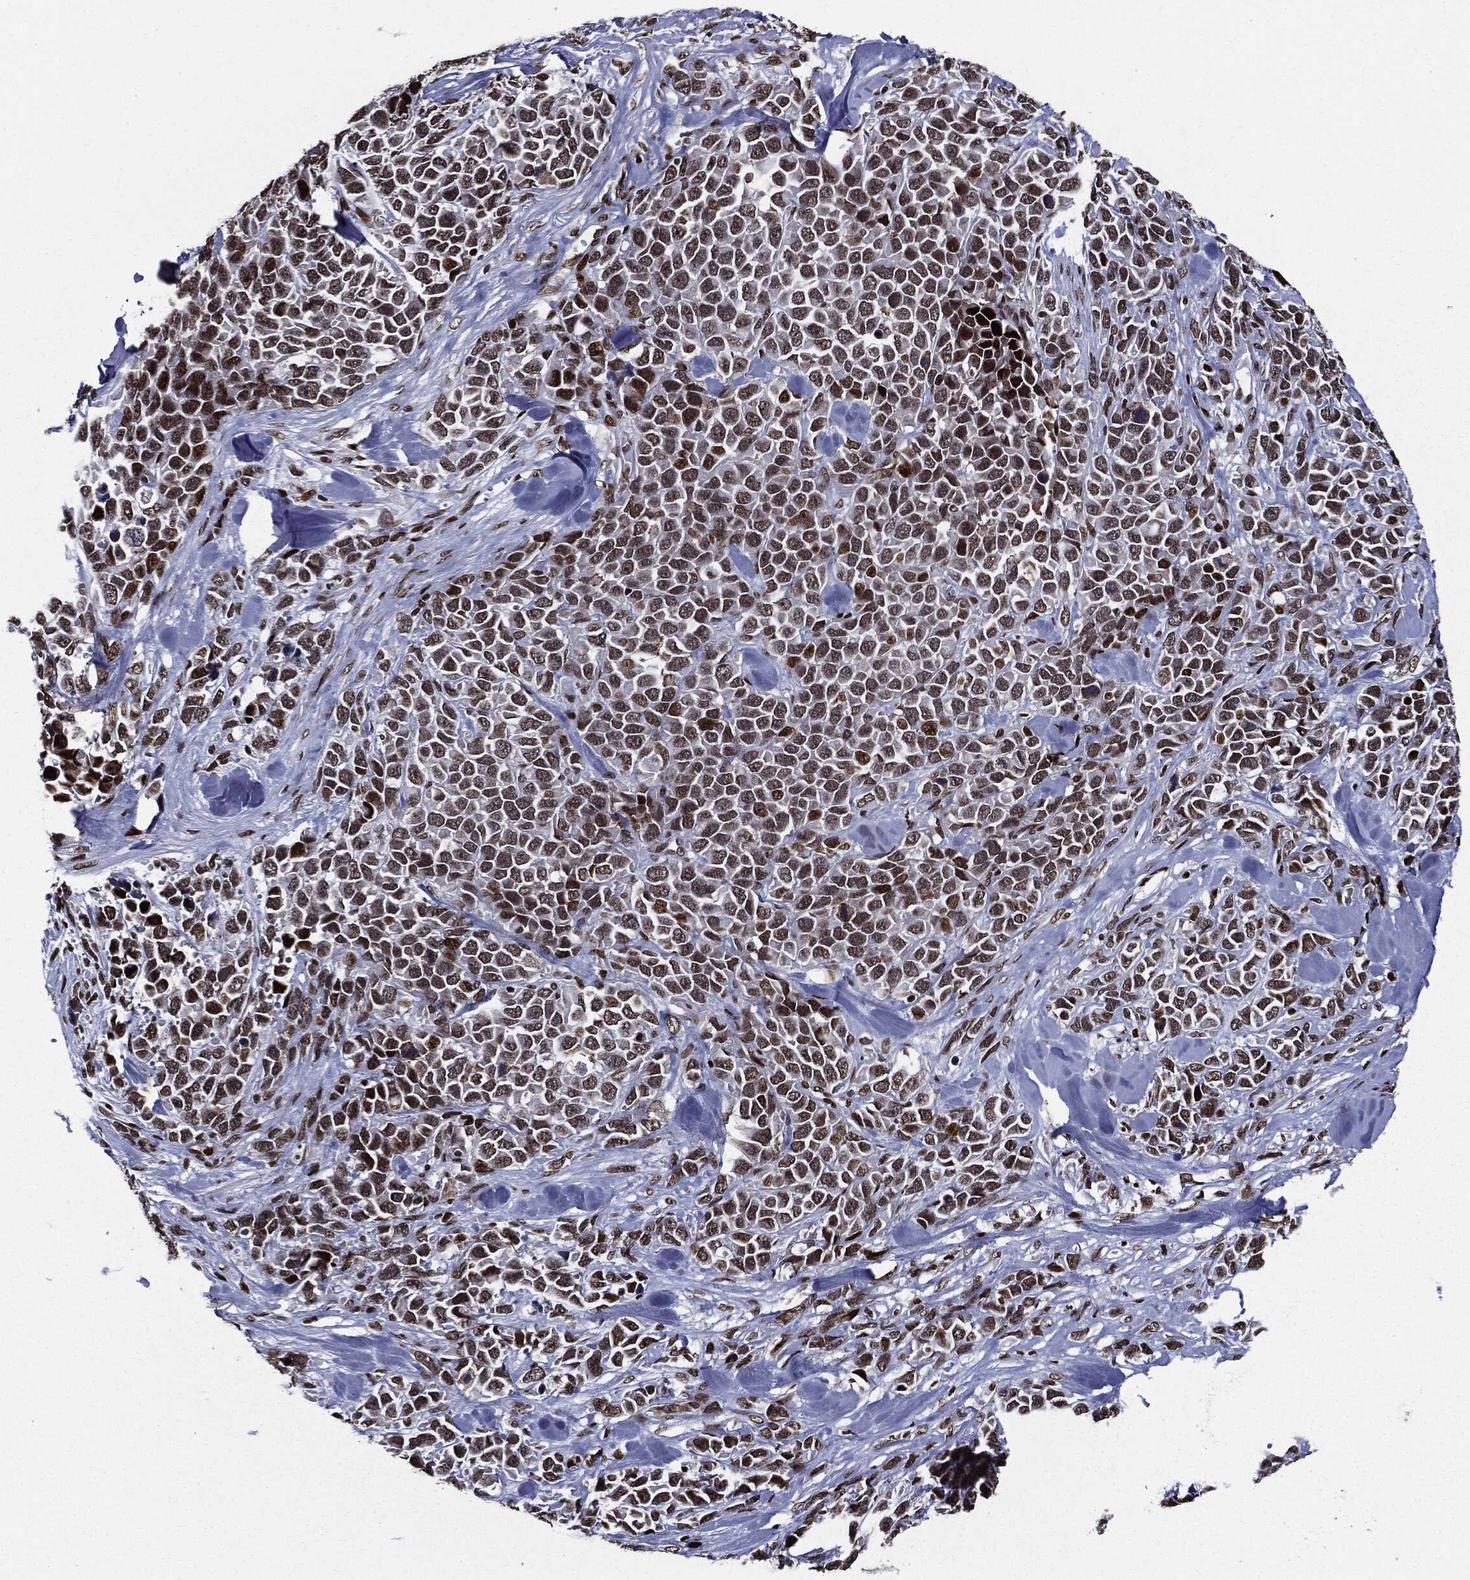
{"staining": {"intensity": "moderate", "quantity": ">75%", "location": "nuclear"}, "tissue": "melanoma", "cell_type": "Tumor cells", "image_type": "cancer", "snomed": [{"axis": "morphology", "description": "Malignant melanoma, Metastatic site"}, {"axis": "topography", "description": "Skin"}], "caption": "Melanoma stained for a protein reveals moderate nuclear positivity in tumor cells.", "gene": "ZFP91", "patient": {"sex": "male", "age": 84}}